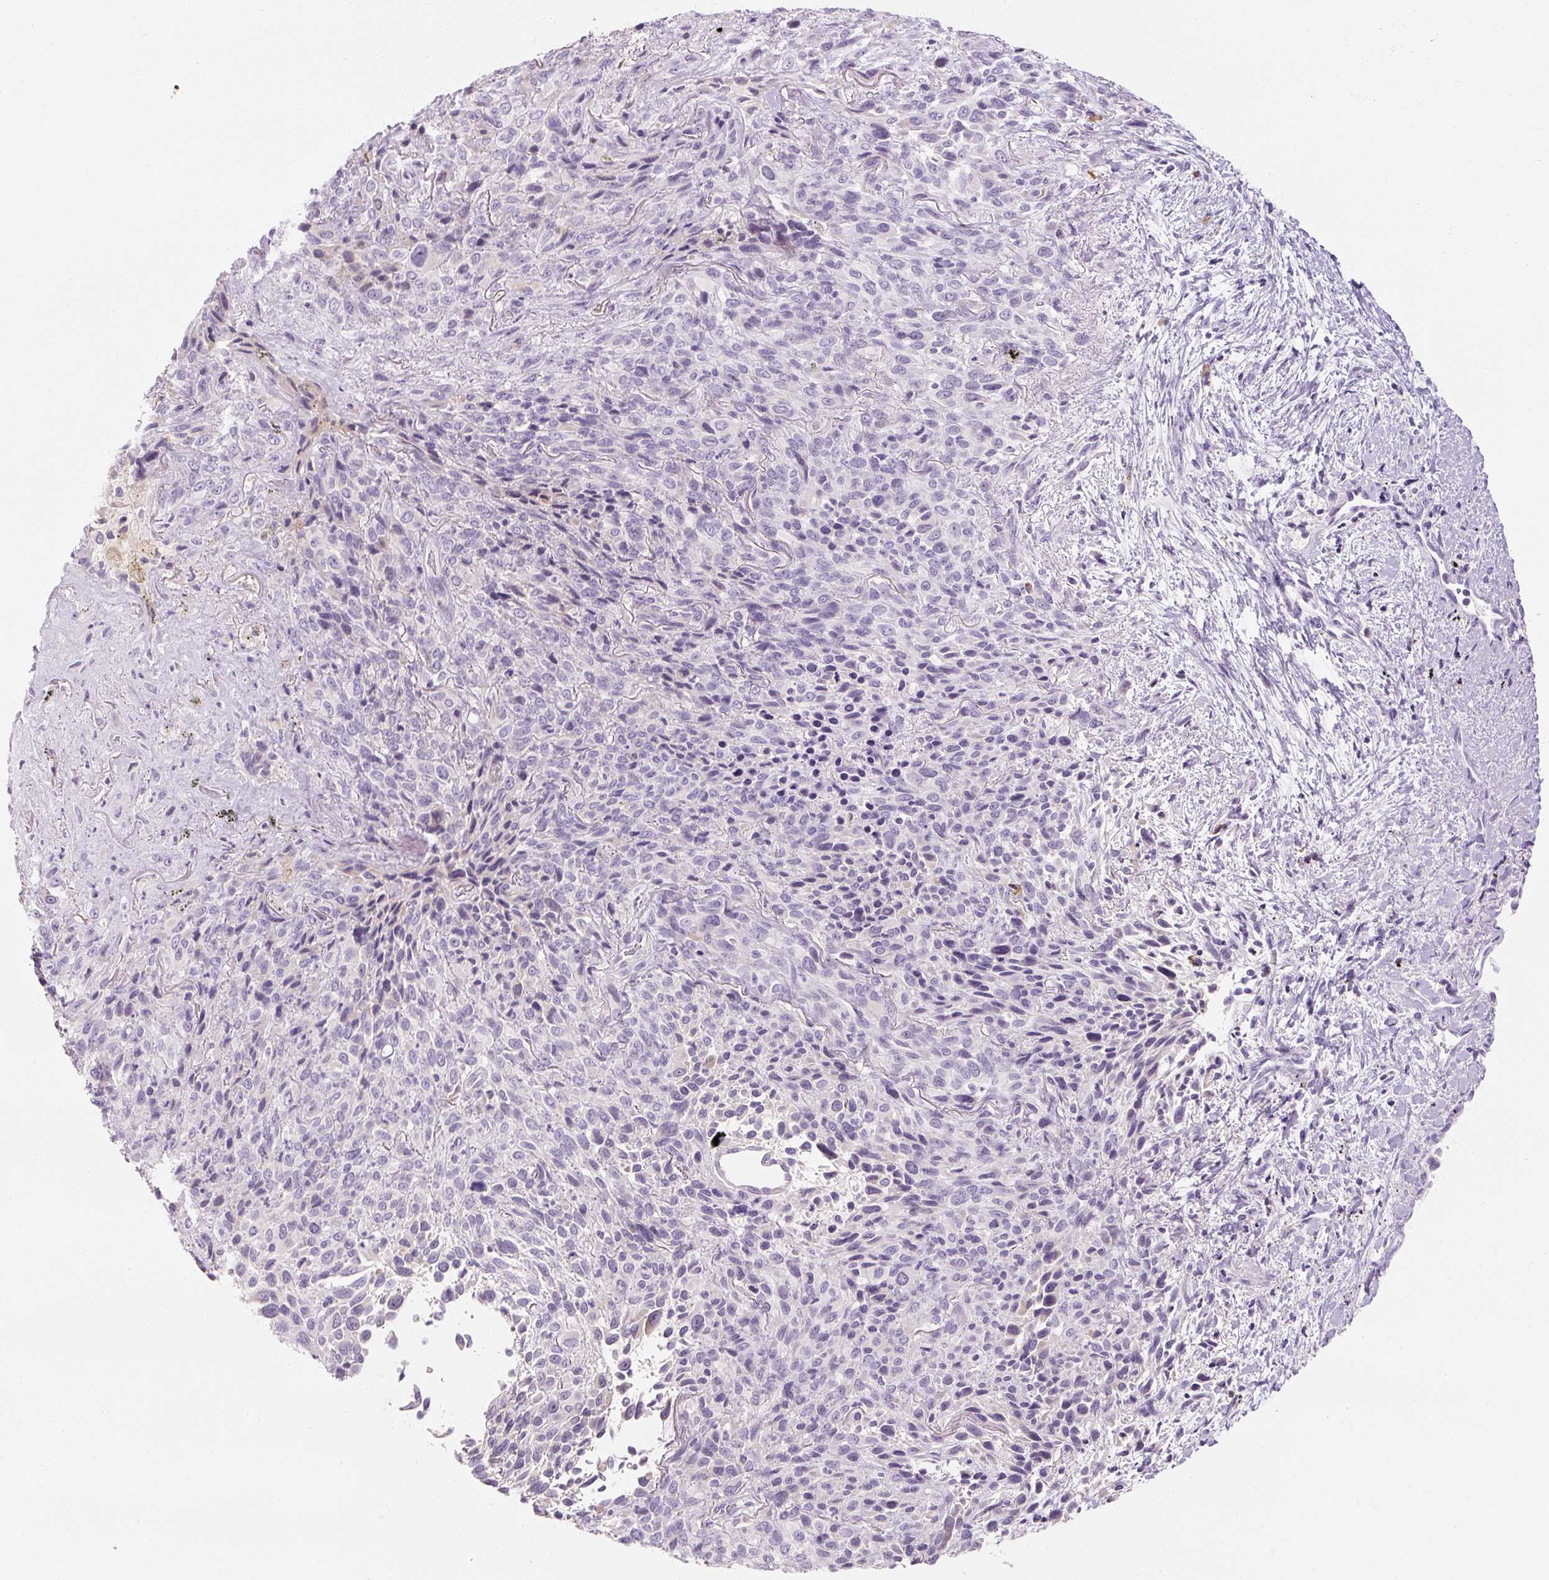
{"staining": {"intensity": "negative", "quantity": "none", "location": "none"}, "tissue": "melanoma", "cell_type": "Tumor cells", "image_type": "cancer", "snomed": [{"axis": "morphology", "description": "Malignant melanoma, Metastatic site"}, {"axis": "topography", "description": "Lung"}], "caption": "Melanoma was stained to show a protein in brown. There is no significant positivity in tumor cells.", "gene": "NFE2L3", "patient": {"sex": "male", "age": 48}}